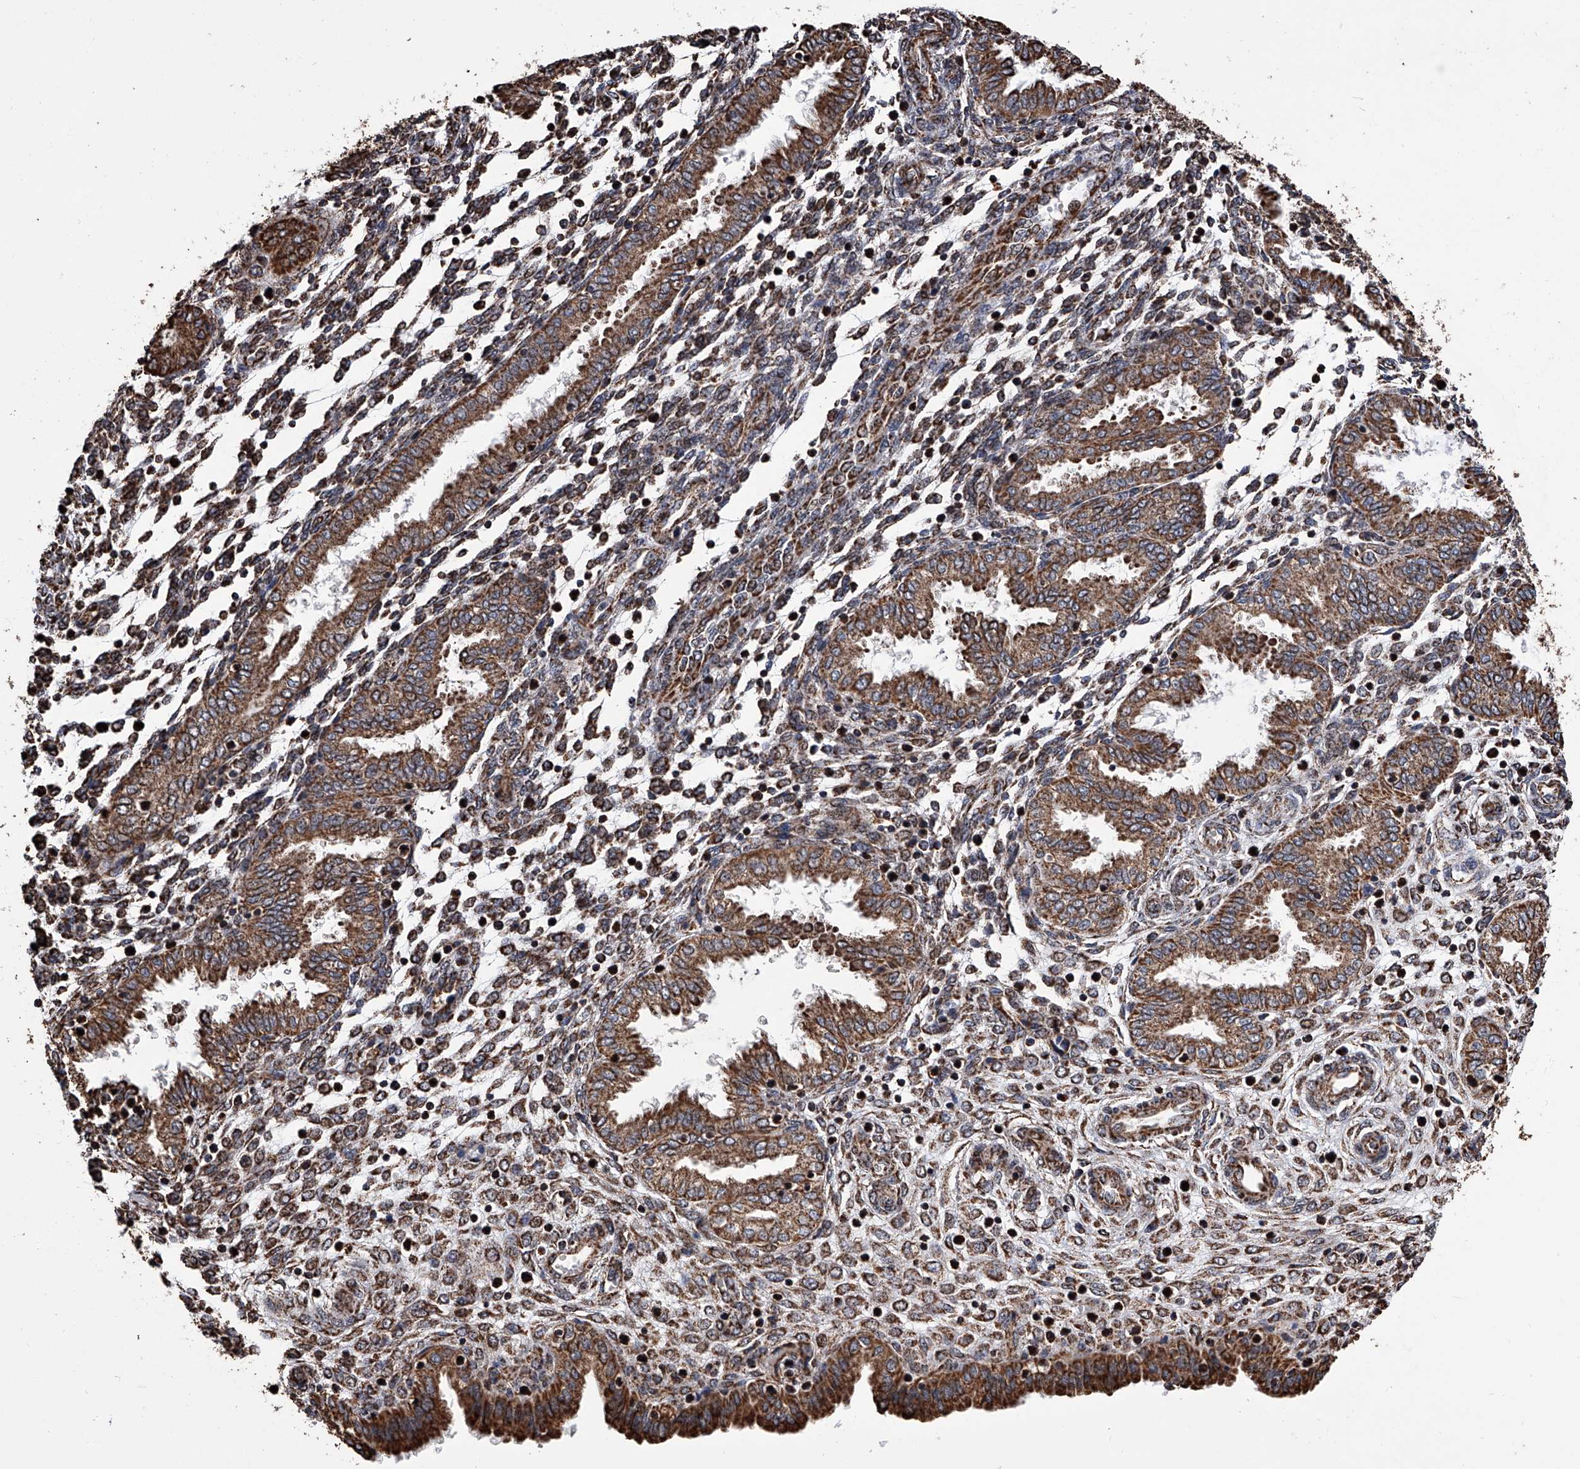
{"staining": {"intensity": "moderate", "quantity": ">75%", "location": "cytoplasmic/membranous"}, "tissue": "endometrium", "cell_type": "Cells in endometrial stroma", "image_type": "normal", "snomed": [{"axis": "morphology", "description": "Normal tissue, NOS"}, {"axis": "topography", "description": "Endometrium"}], "caption": "Endometrium stained with DAB immunohistochemistry (IHC) displays medium levels of moderate cytoplasmic/membranous staining in about >75% of cells in endometrial stroma.", "gene": "SMPDL3A", "patient": {"sex": "female", "age": 33}}